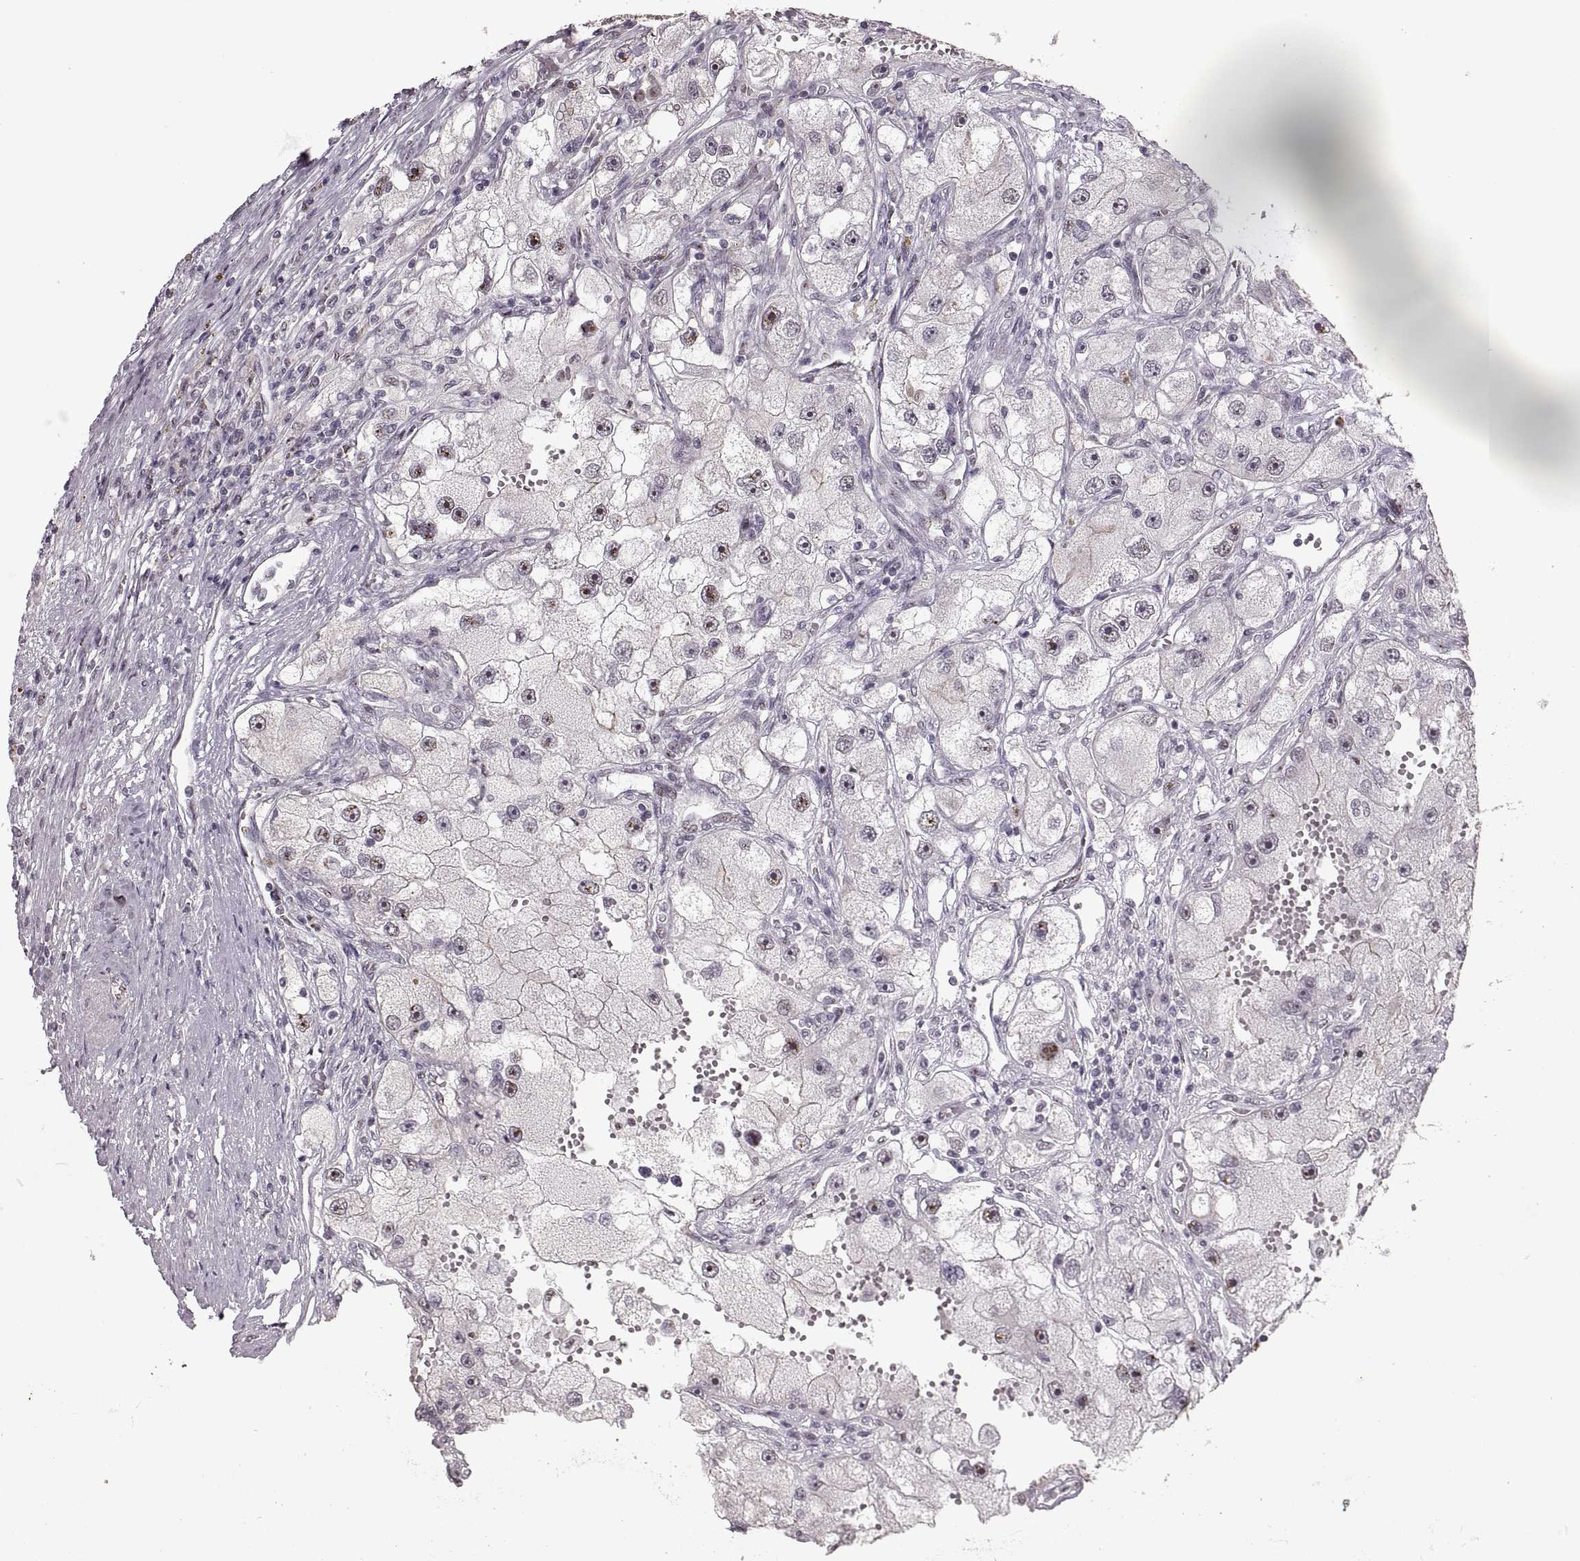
{"staining": {"intensity": "negative", "quantity": "none", "location": "none"}, "tissue": "renal cancer", "cell_type": "Tumor cells", "image_type": "cancer", "snomed": [{"axis": "morphology", "description": "Adenocarcinoma, NOS"}, {"axis": "topography", "description": "Kidney"}], "caption": "Immunohistochemistry (IHC) micrograph of neoplastic tissue: human renal cancer (adenocarcinoma) stained with DAB displays no significant protein expression in tumor cells.", "gene": "PALS1", "patient": {"sex": "male", "age": 63}}